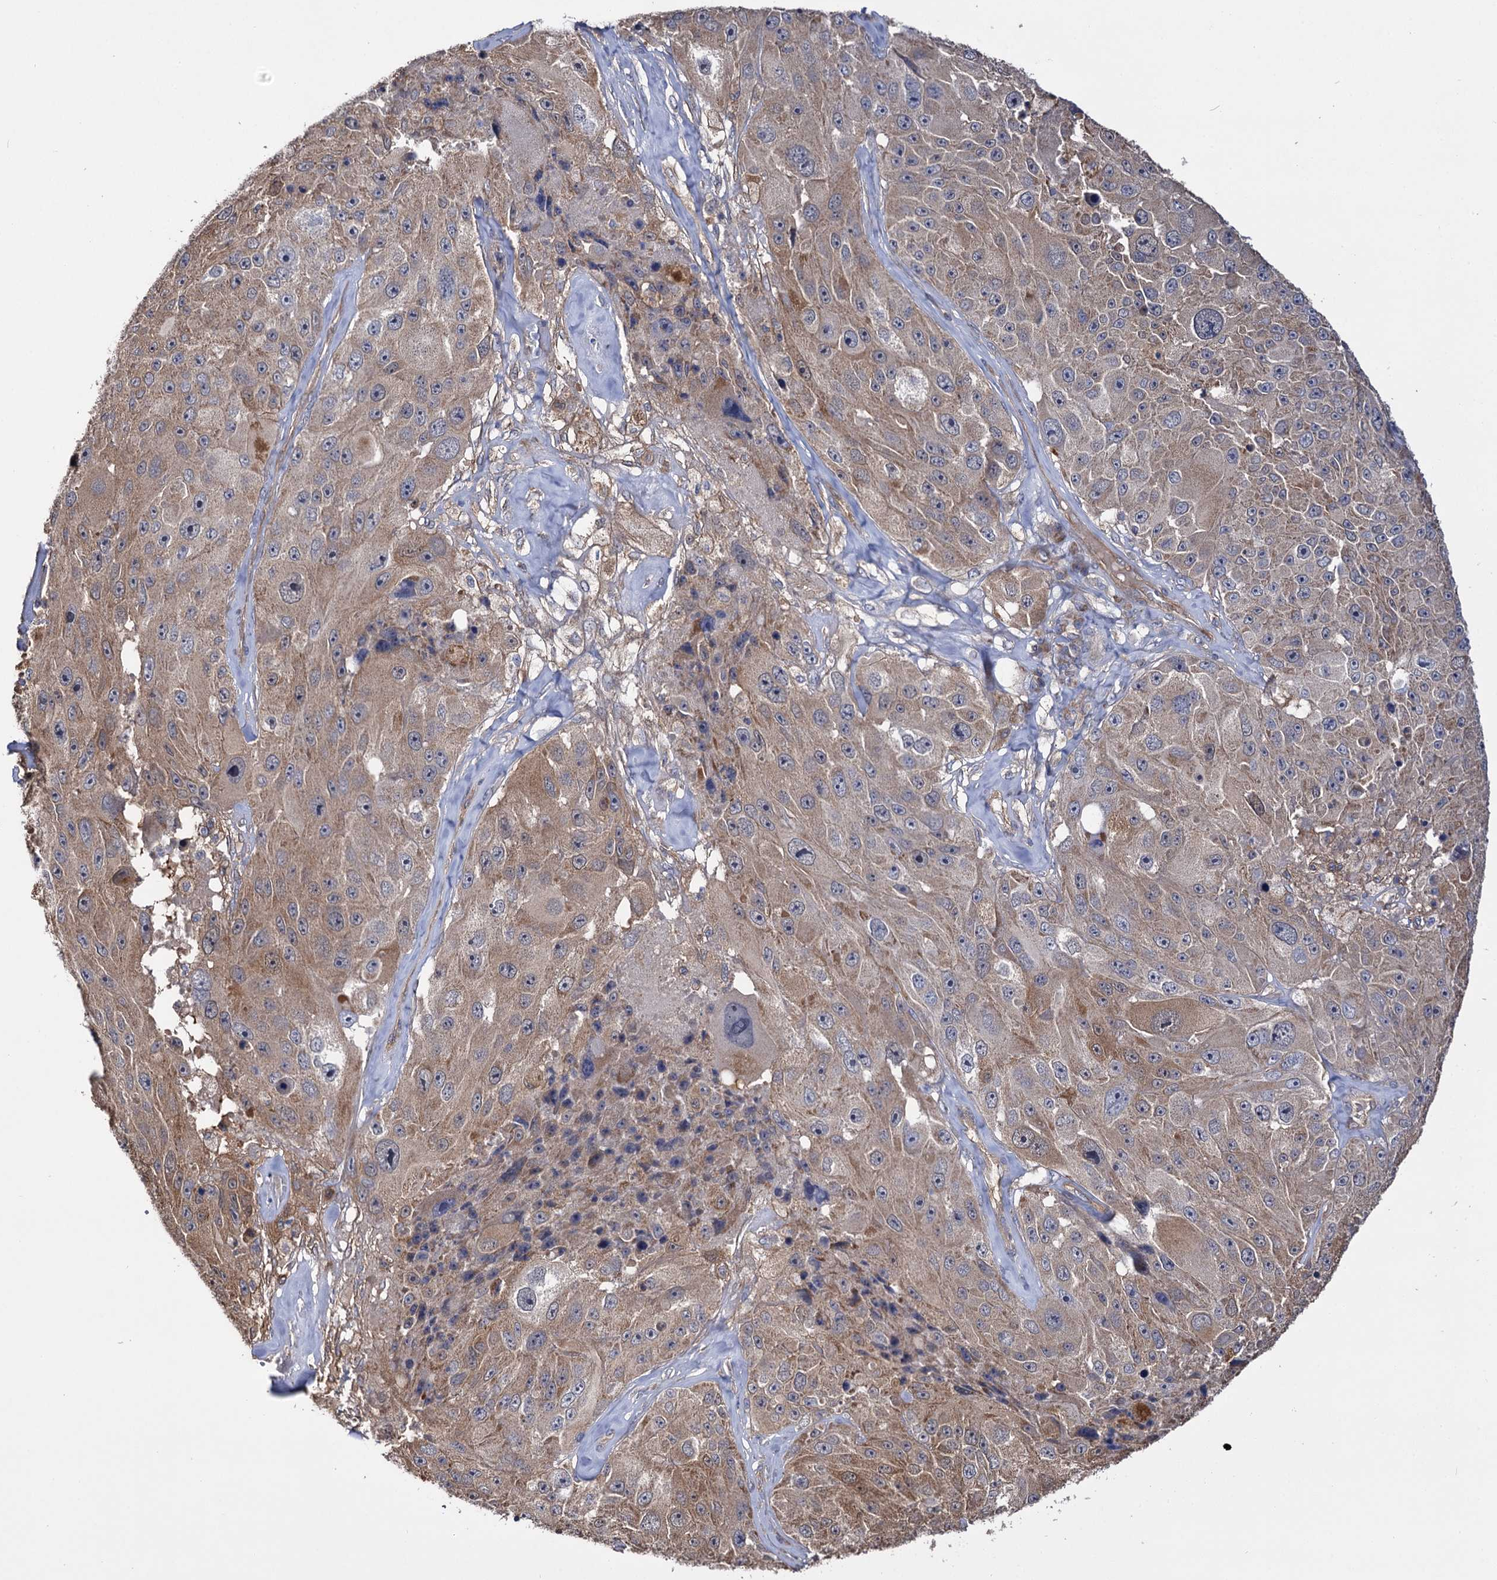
{"staining": {"intensity": "weak", "quantity": ">75%", "location": "cytoplasmic/membranous"}, "tissue": "melanoma", "cell_type": "Tumor cells", "image_type": "cancer", "snomed": [{"axis": "morphology", "description": "Malignant melanoma, Metastatic site"}, {"axis": "topography", "description": "Lymph node"}], "caption": "IHC histopathology image of neoplastic tissue: melanoma stained using immunohistochemistry (IHC) shows low levels of weak protein expression localized specifically in the cytoplasmic/membranous of tumor cells, appearing as a cytoplasmic/membranous brown color.", "gene": "IDI1", "patient": {"sex": "male", "age": 62}}